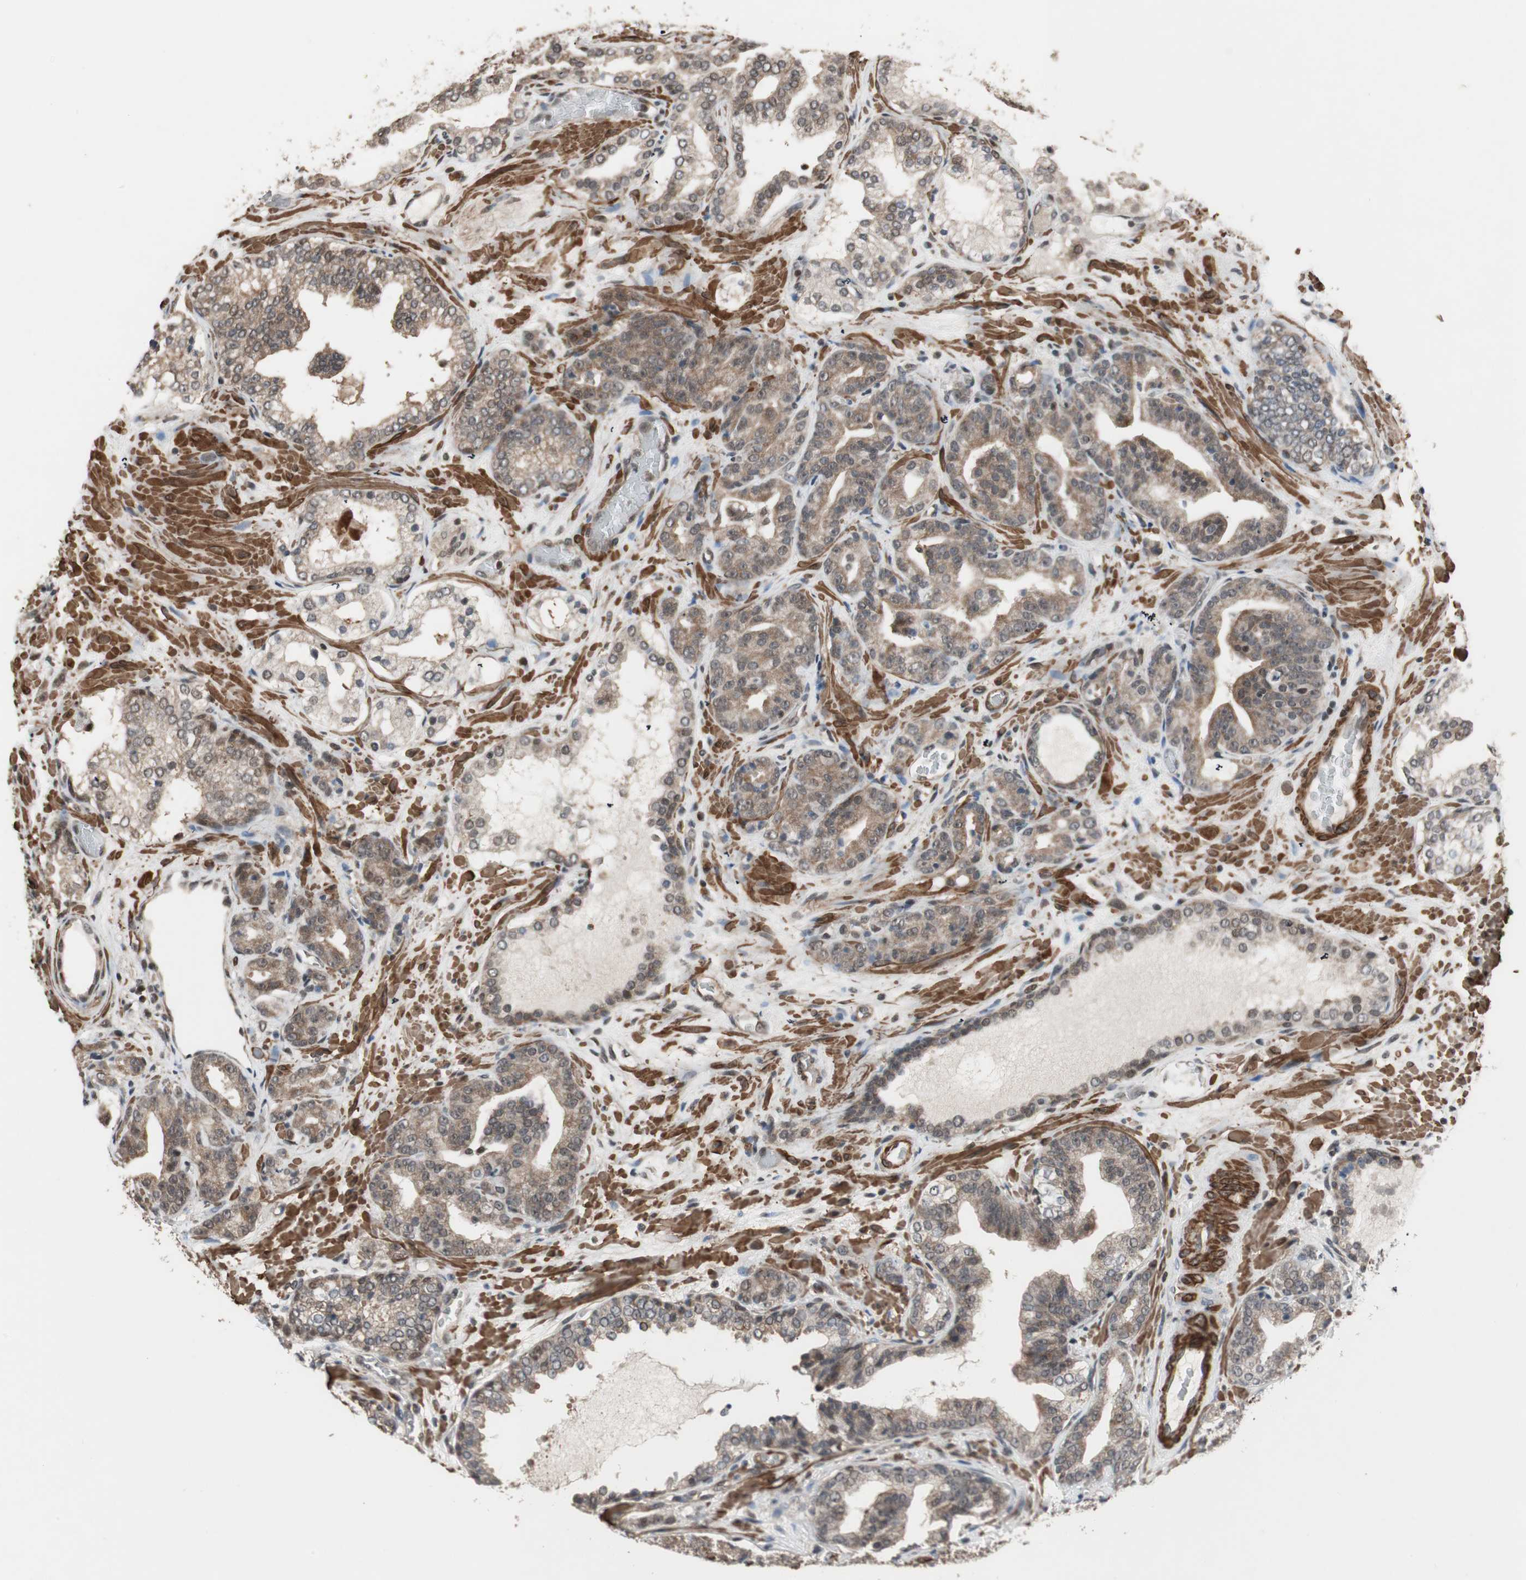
{"staining": {"intensity": "weak", "quantity": "25%-75%", "location": "cytoplasmic/membranous"}, "tissue": "prostate cancer", "cell_type": "Tumor cells", "image_type": "cancer", "snomed": [{"axis": "morphology", "description": "Adenocarcinoma, Low grade"}, {"axis": "topography", "description": "Prostate"}], "caption": "Immunohistochemical staining of human prostate cancer (adenocarcinoma (low-grade)) shows low levels of weak cytoplasmic/membranous protein positivity in approximately 25%-75% of tumor cells. (DAB IHC with brightfield microscopy, high magnification).", "gene": "DRAP1", "patient": {"sex": "male", "age": 63}}